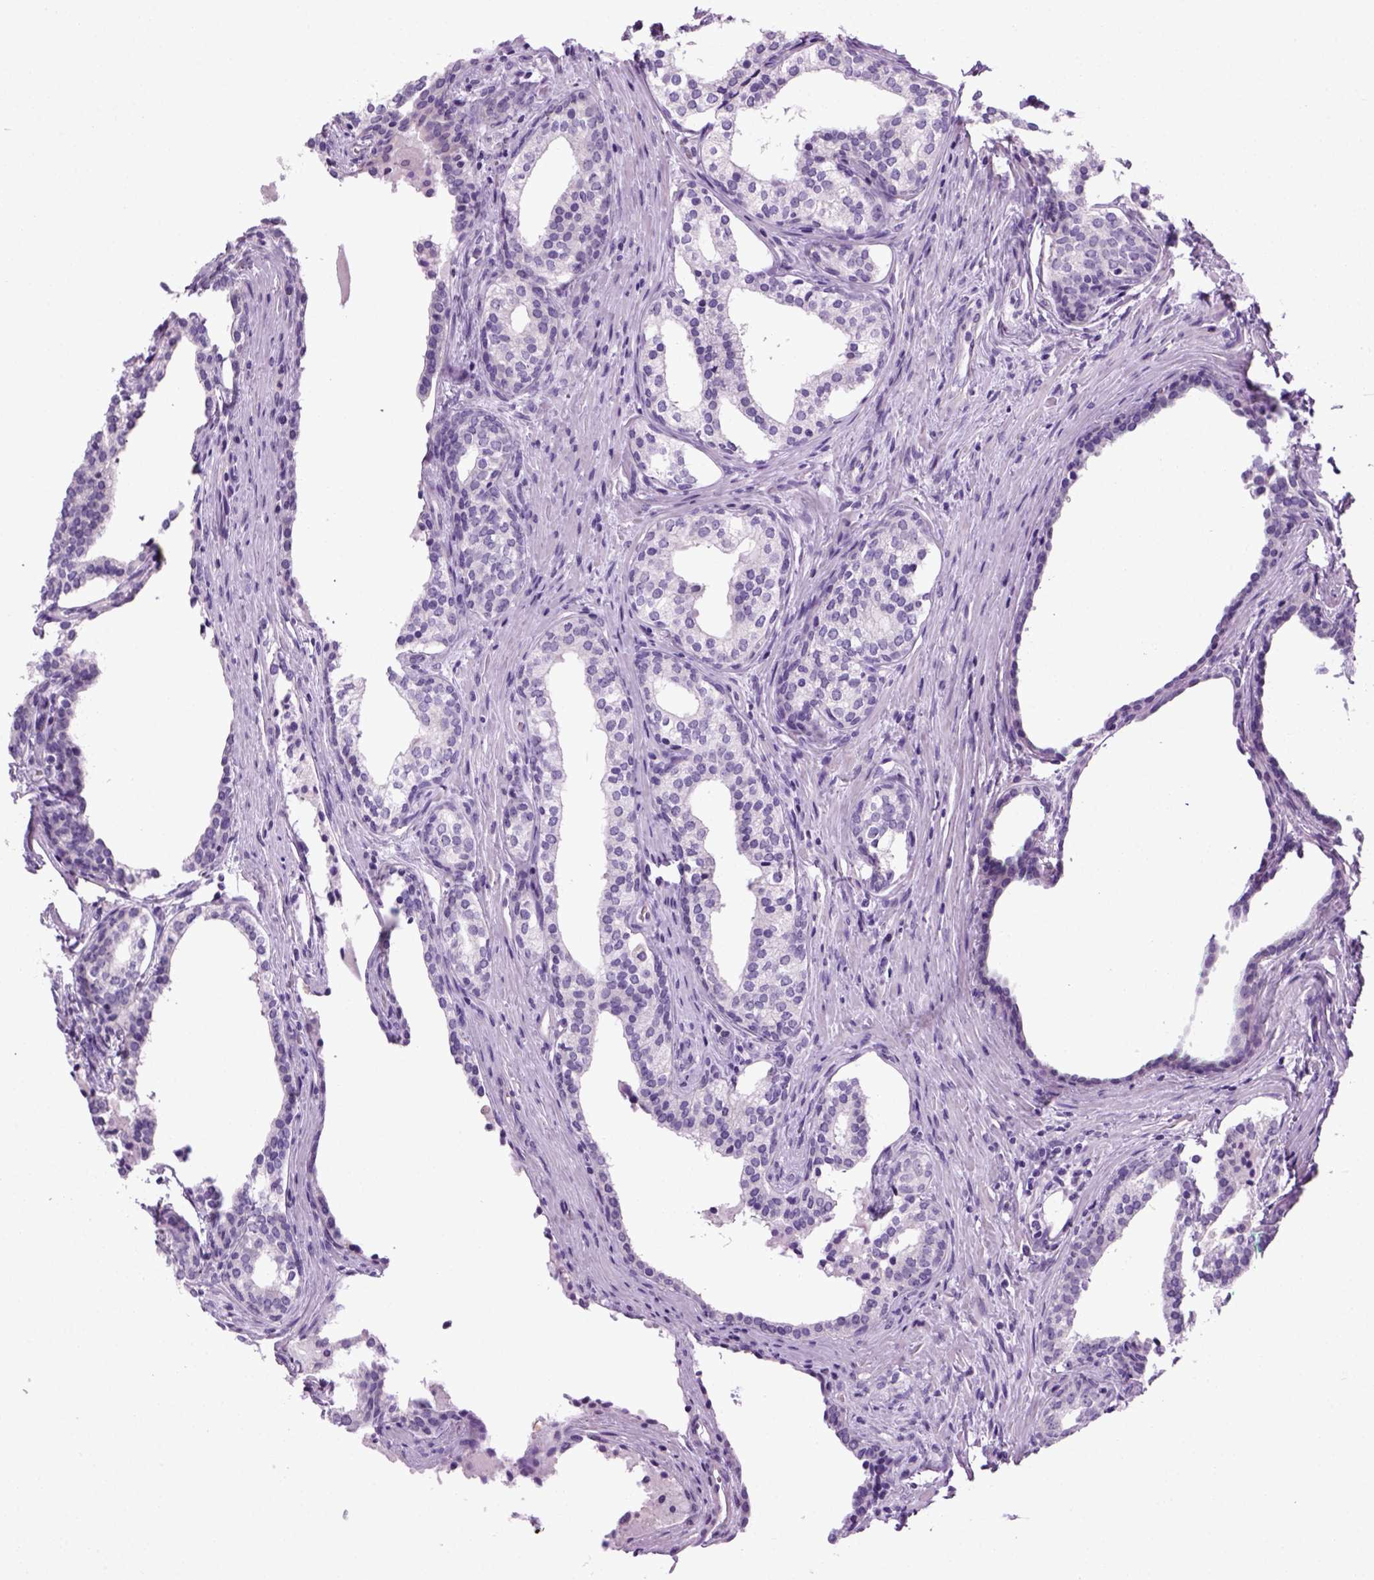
{"staining": {"intensity": "negative", "quantity": "none", "location": "none"}, "tissue": "prostate cancer", "cell_type": "Tumor cells", "image_type": "cancer", "snomed": [{"axis": "morphology", "description": "Adenocarcinoma, NOS"}, {"axis": "morphology", "description": "Adenocarcinoma, High grade"}, {"axis": "topography", "description": "Prostate"}], "caption": "An image of prostate cancer (high-grade adenocarcinoma) stained for a protein exhibits no brown staining in tumor cells.", "gene": "HMCN2", "patient": {"sex": "male", "age": 61}}